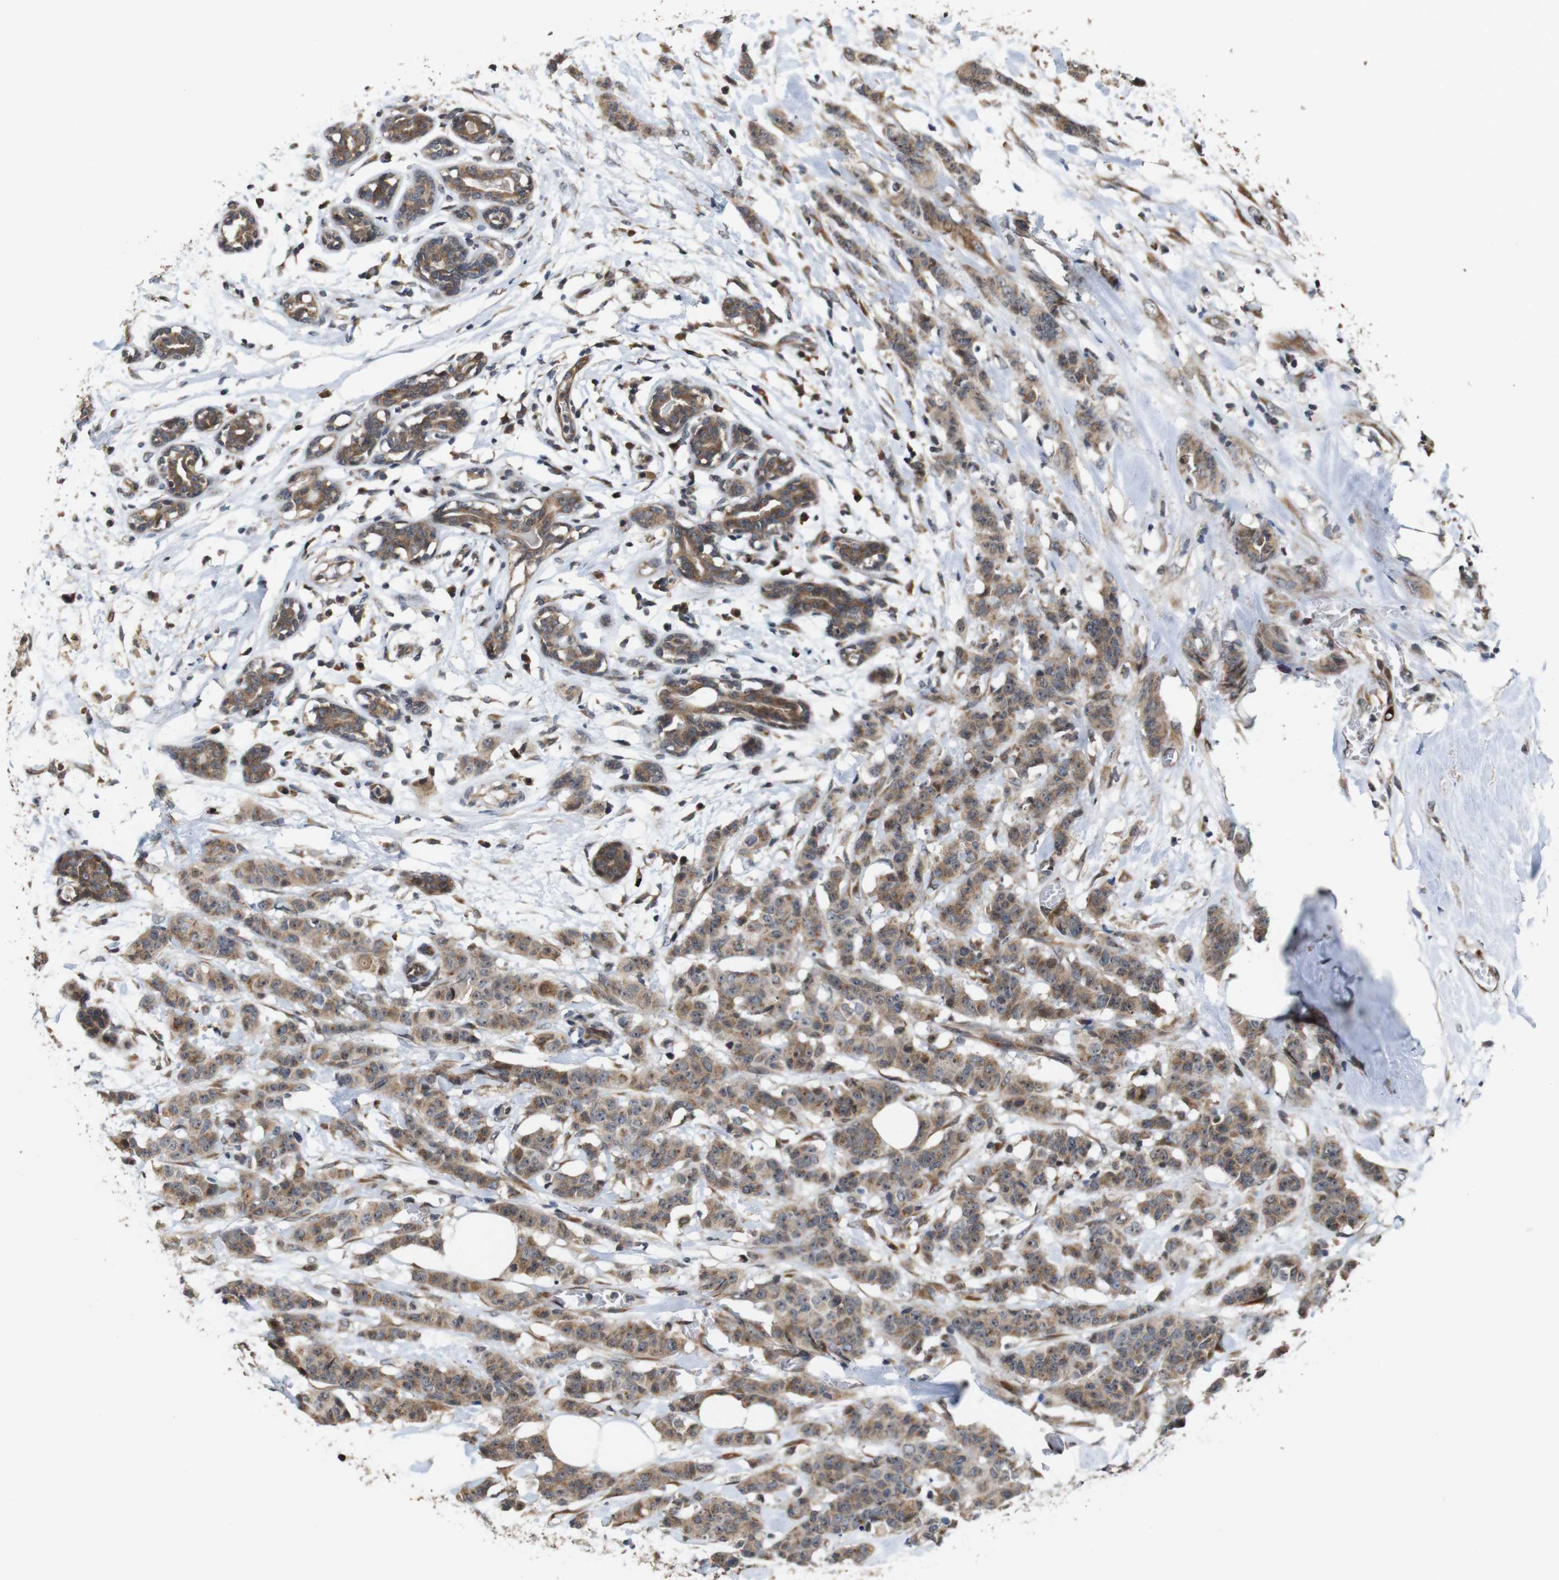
{"staining": {"intensity": "moderate", "quantity": ">75%", "location": "cytoplasmic/membranous,nuclear"}, "tissue": "breast cancer", "cell_type": "Tumor cells", "image_type": "cancer", "snomed": [{"axis": "morphology", "description": "Normal tissue, NOS"}, {"axis": "morphology", "description": "Duct carcinoma"}, {"axis": "topography", "description": "Breast"}], "caption": "Moderate cytoplasmic/membranous and nuclear positivity is identified in about >75% of tumor cells in breast cancer (invasive ductal carcinoma). The protein of interest is shown in brown color, while the nuclei are stained blue.", "gene": "EFCAB14", "patient": {"sex": "female", "age": 40}}